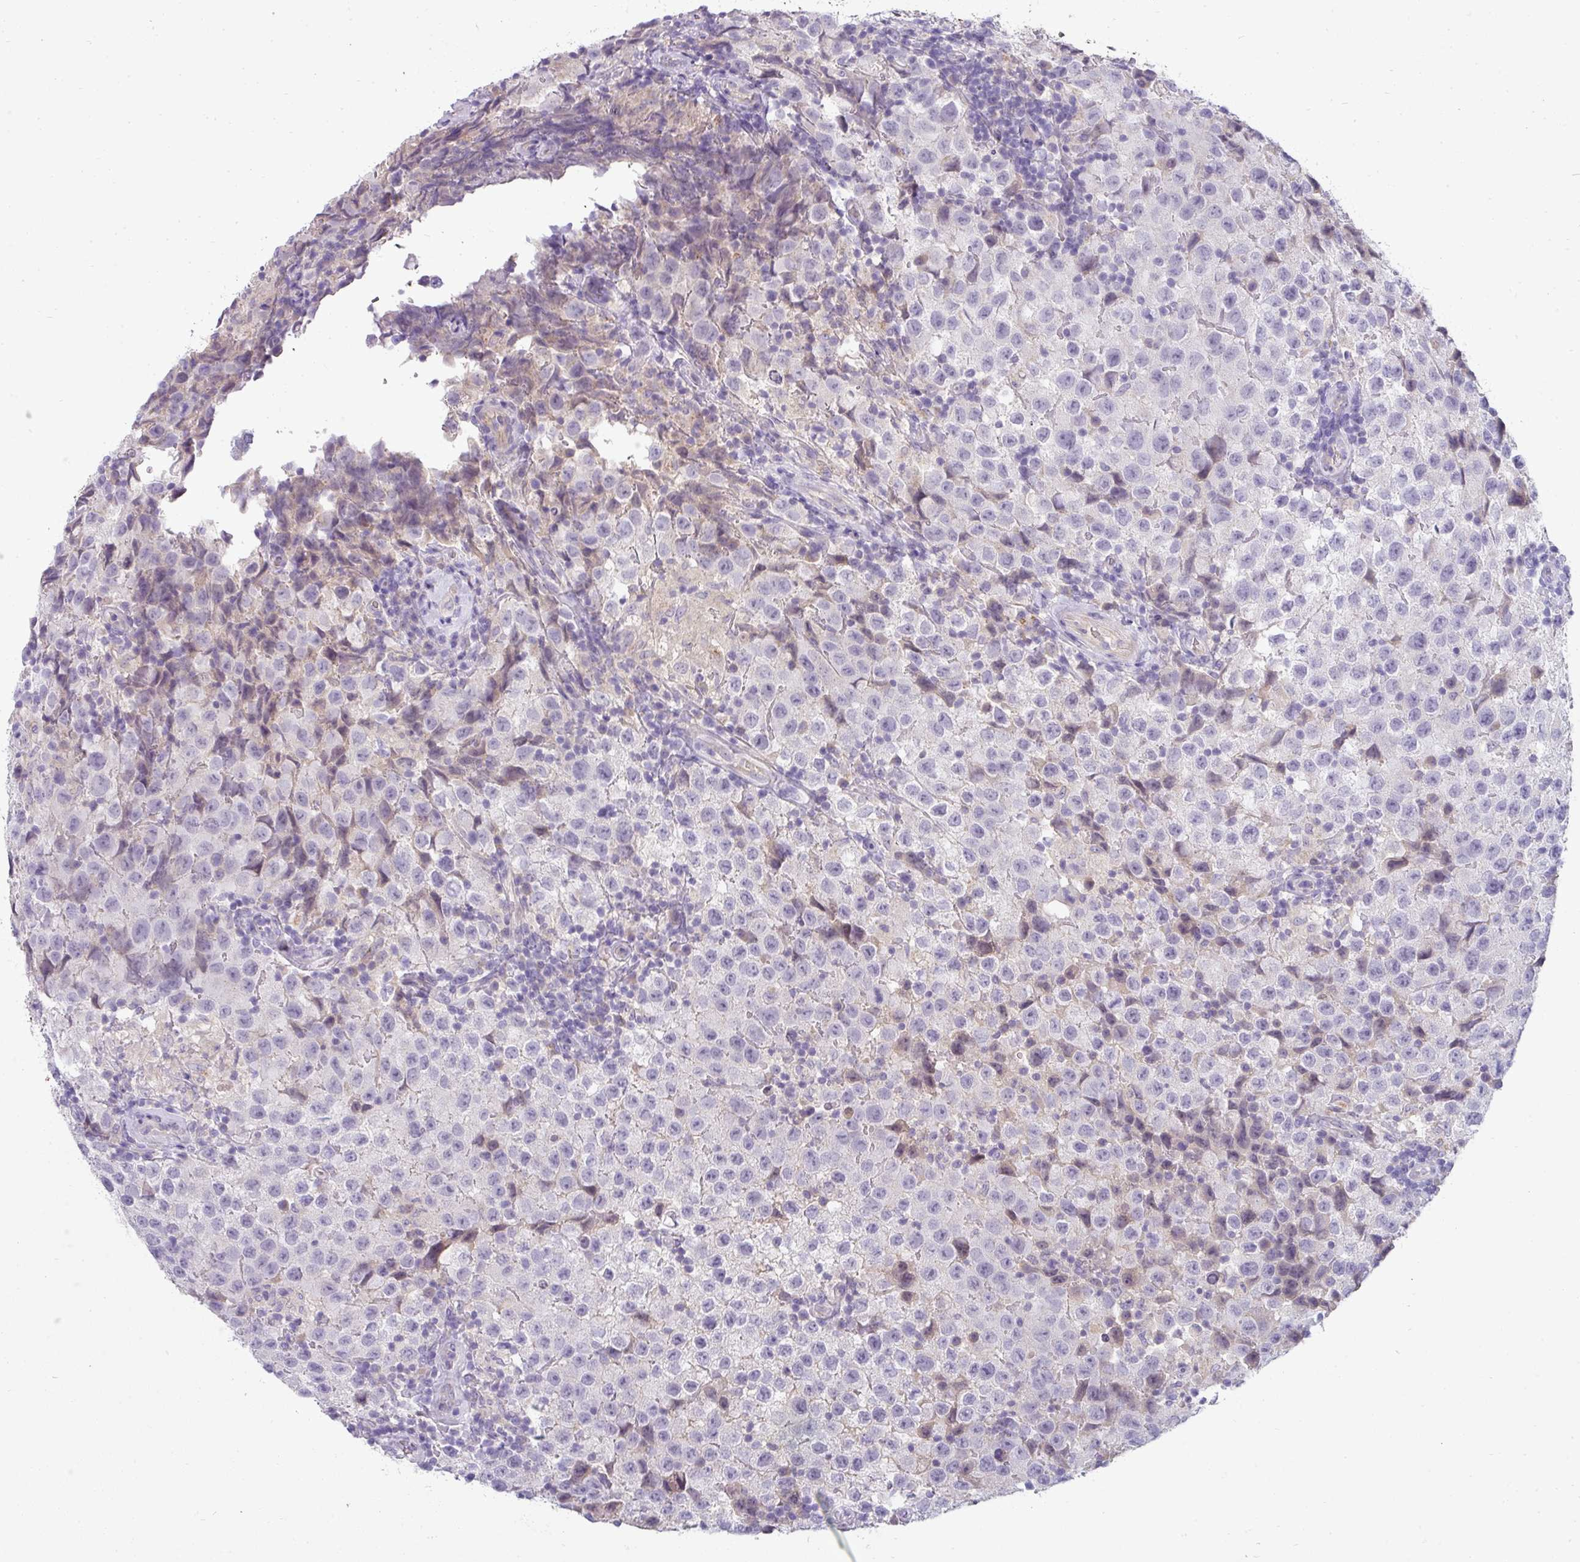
{"staining": {"intensity": "negative", "quantity": "none", "location": "none"}, "tissue": "testis cancer", "cell_type": "Tumor cells", "image_type": "cancer", "snomed": [{"axis": "morphology", "description": "Seminoma, NOS"}, {"axis": "morphology", "description": "Carcinoma, Embryonal, NOS"}, {"axis": "topography", "description": "Testis"}], "caption": "This is an immunohistochemistry image of human embryonal carcinoma (testis). There is no positivity in tumor cells.", "gene": "ASXL3", "patient": {"sex": "male", "age": 41}}